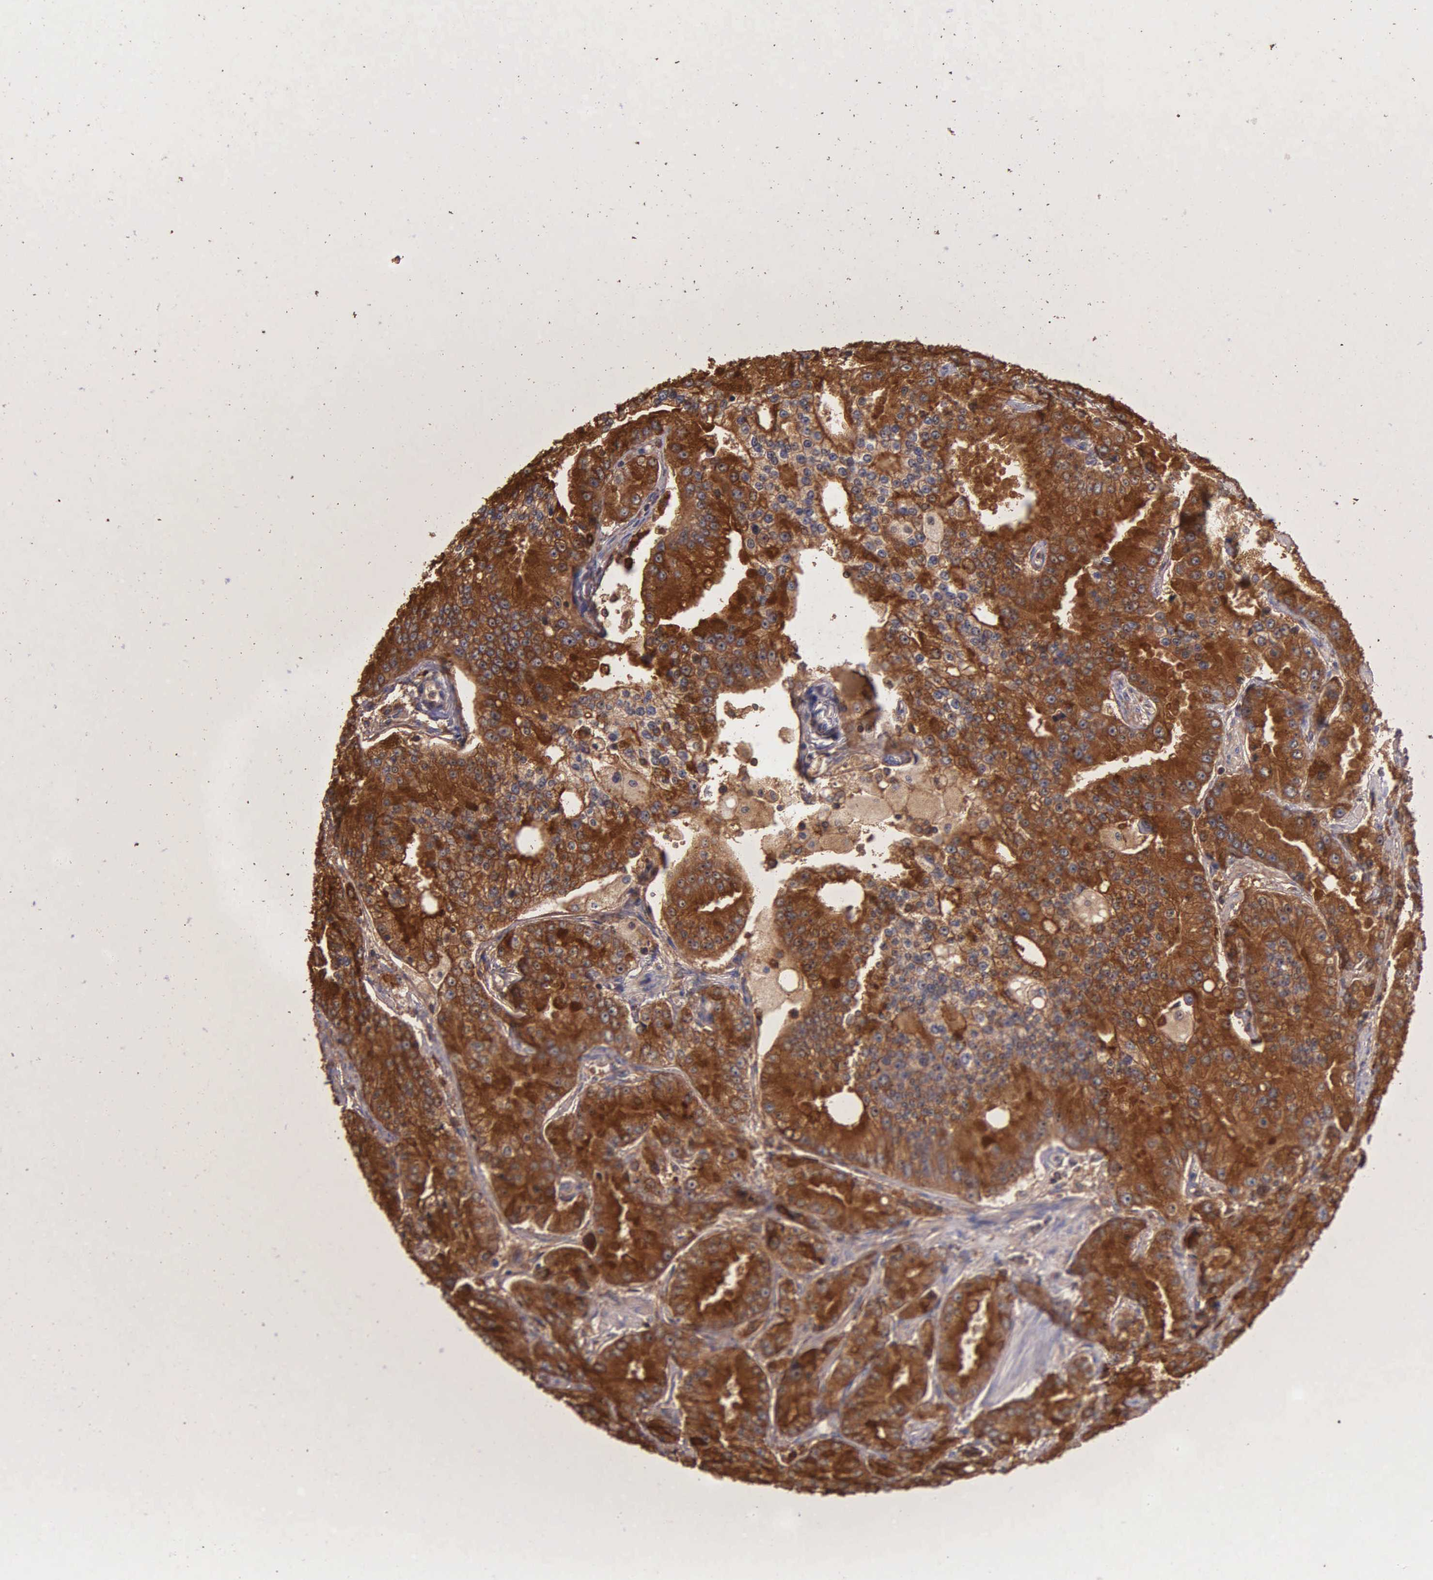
{"staining": {"intensity": "strong", "quantity": ">75%", "location": "cytoplasmic/membranous"}, "tissue": "prostate cancer", "cell_type": "Tumor cells", "image_type": "cancer", "snomed": [{"axis": "morphology", "description": "Adenocarcinoma, Medium grade"}, {"axis": "topography", "description": "Prostate"}], "caption": "IHC staining of prostate medium-grade adenocarcinoma, which demonstrates high levels of strong cytoplasmic/membranous positivity in about >75% of tumor cells indicating strong cytoplasmic/membranous protein expression. The staining was performed using DAB (brown) for protein detection and nuclei were counterstained in hematoxylin (blue).", "gene": "KLK3", "patient": {"sex": "male", "age": 72}}